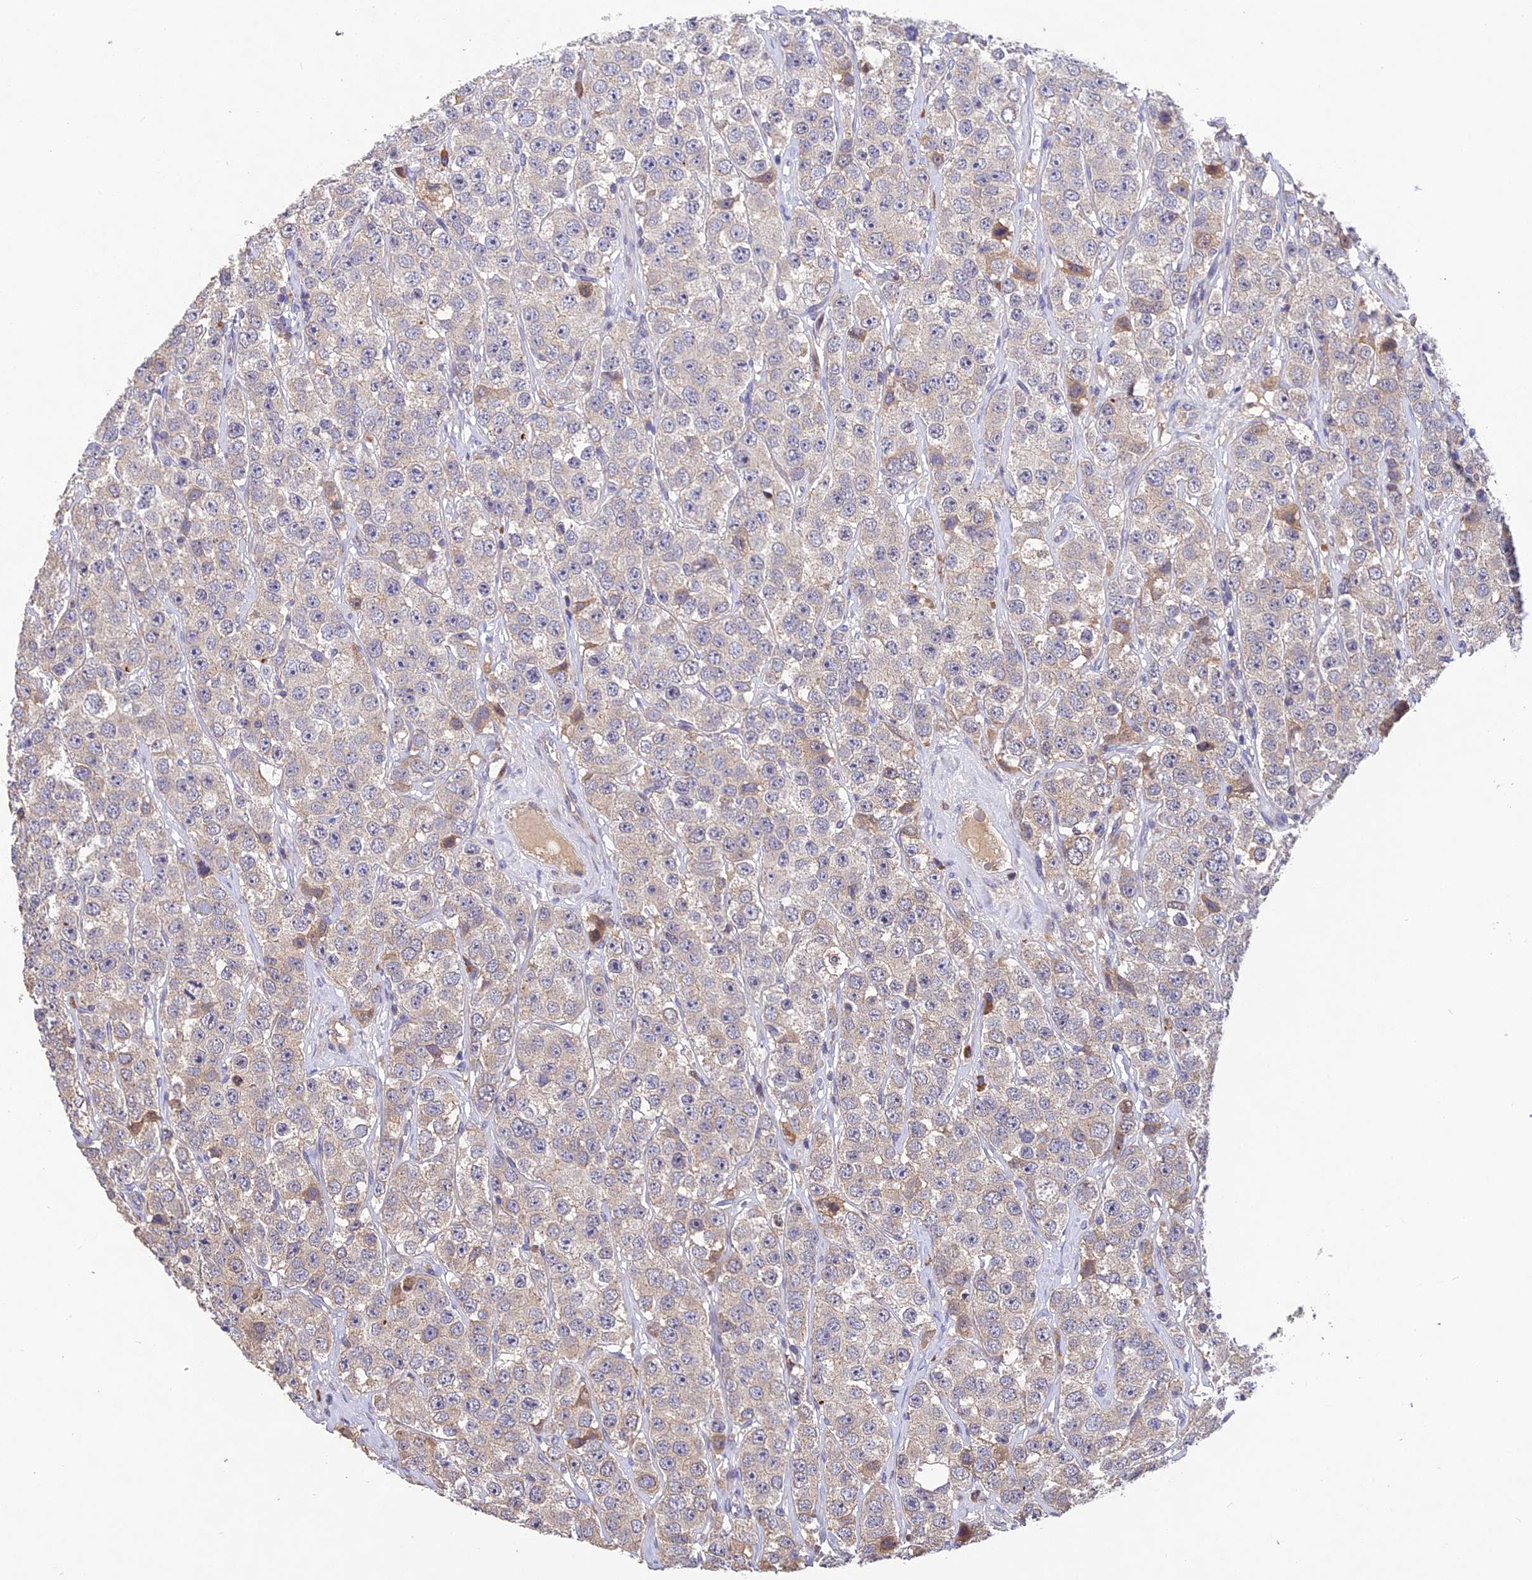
{"staining": {"intensity": "weak", "quantity": "<25%", "location": "cytoplasmic/membranous"}, "tissue": "testis cancer", "cell_type": "Tumor cells", "image_type": "cancer", "snomed": [{"axis": "morphology", "description": "Seminoma, NOS"}, {"axis": "topography", "description": "Testis"}], "caption": "This is an immunohistochemistry (IHC) micrograph of testis cancer (seminoma). There is no staining in tumor cells.", "gene": "DENND5B", "patient": {"sex": "male", "age": 28}}